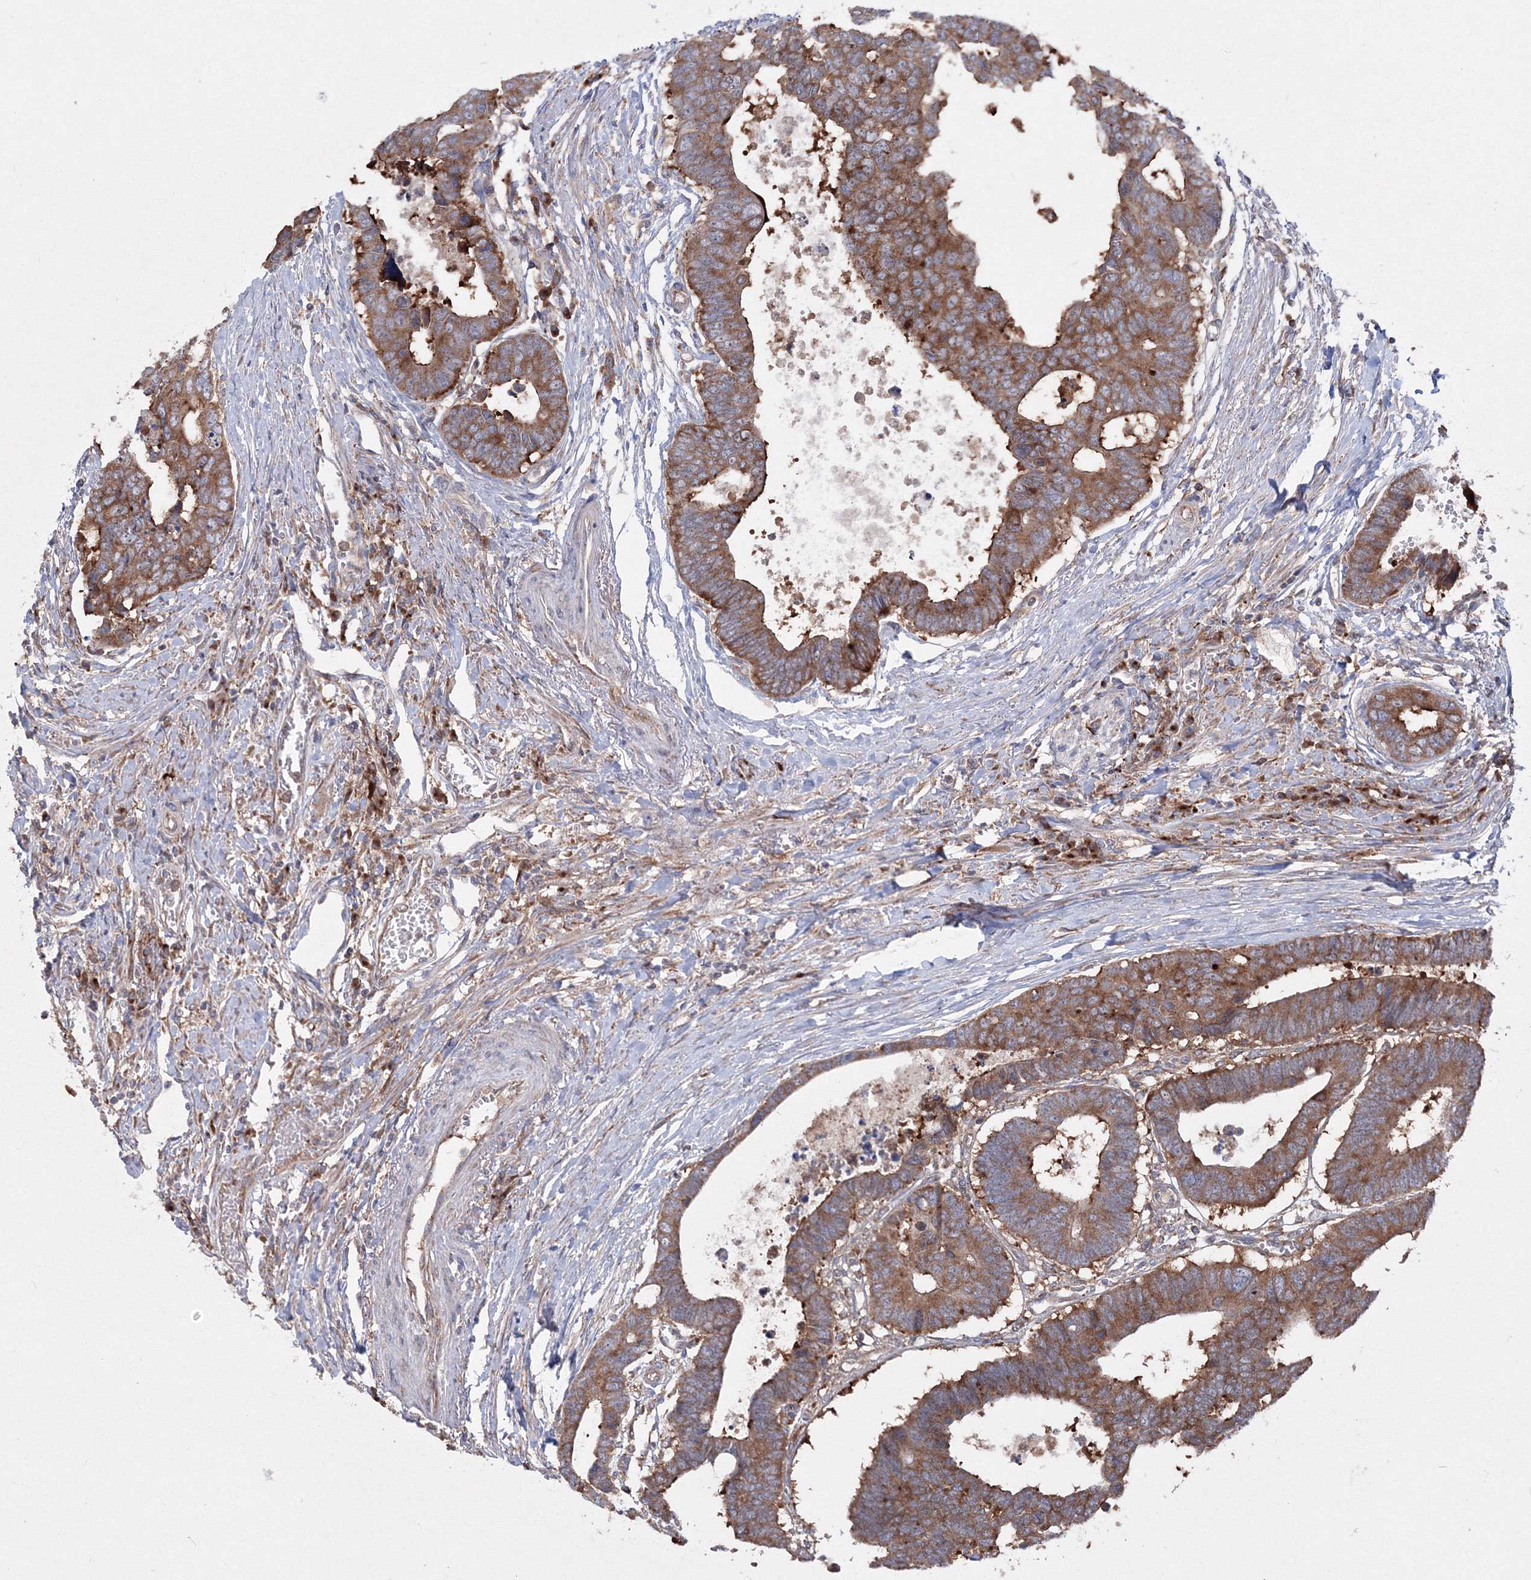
{"staining": {"intensity": "strong", "quantity": ">75%", "location": "cytoplasmic/membranous"}, "tissue": "colorectal cancer", "cell_type": "Tumor cells", "image_type": "cancer", "snomed": [{"axis": "morphology", "description": "Adenocarcinoma, NOS"}, {"axis": "topography", "description": "Rectum"}], "caption": "A micrograph of human colorectal adenocarcinoma stained for a protein reveals strong cytoplasmic/membranous brown staining in tumor cells.", "gene": "PEX13", "patient": {"sex": "male", "age": 84}}